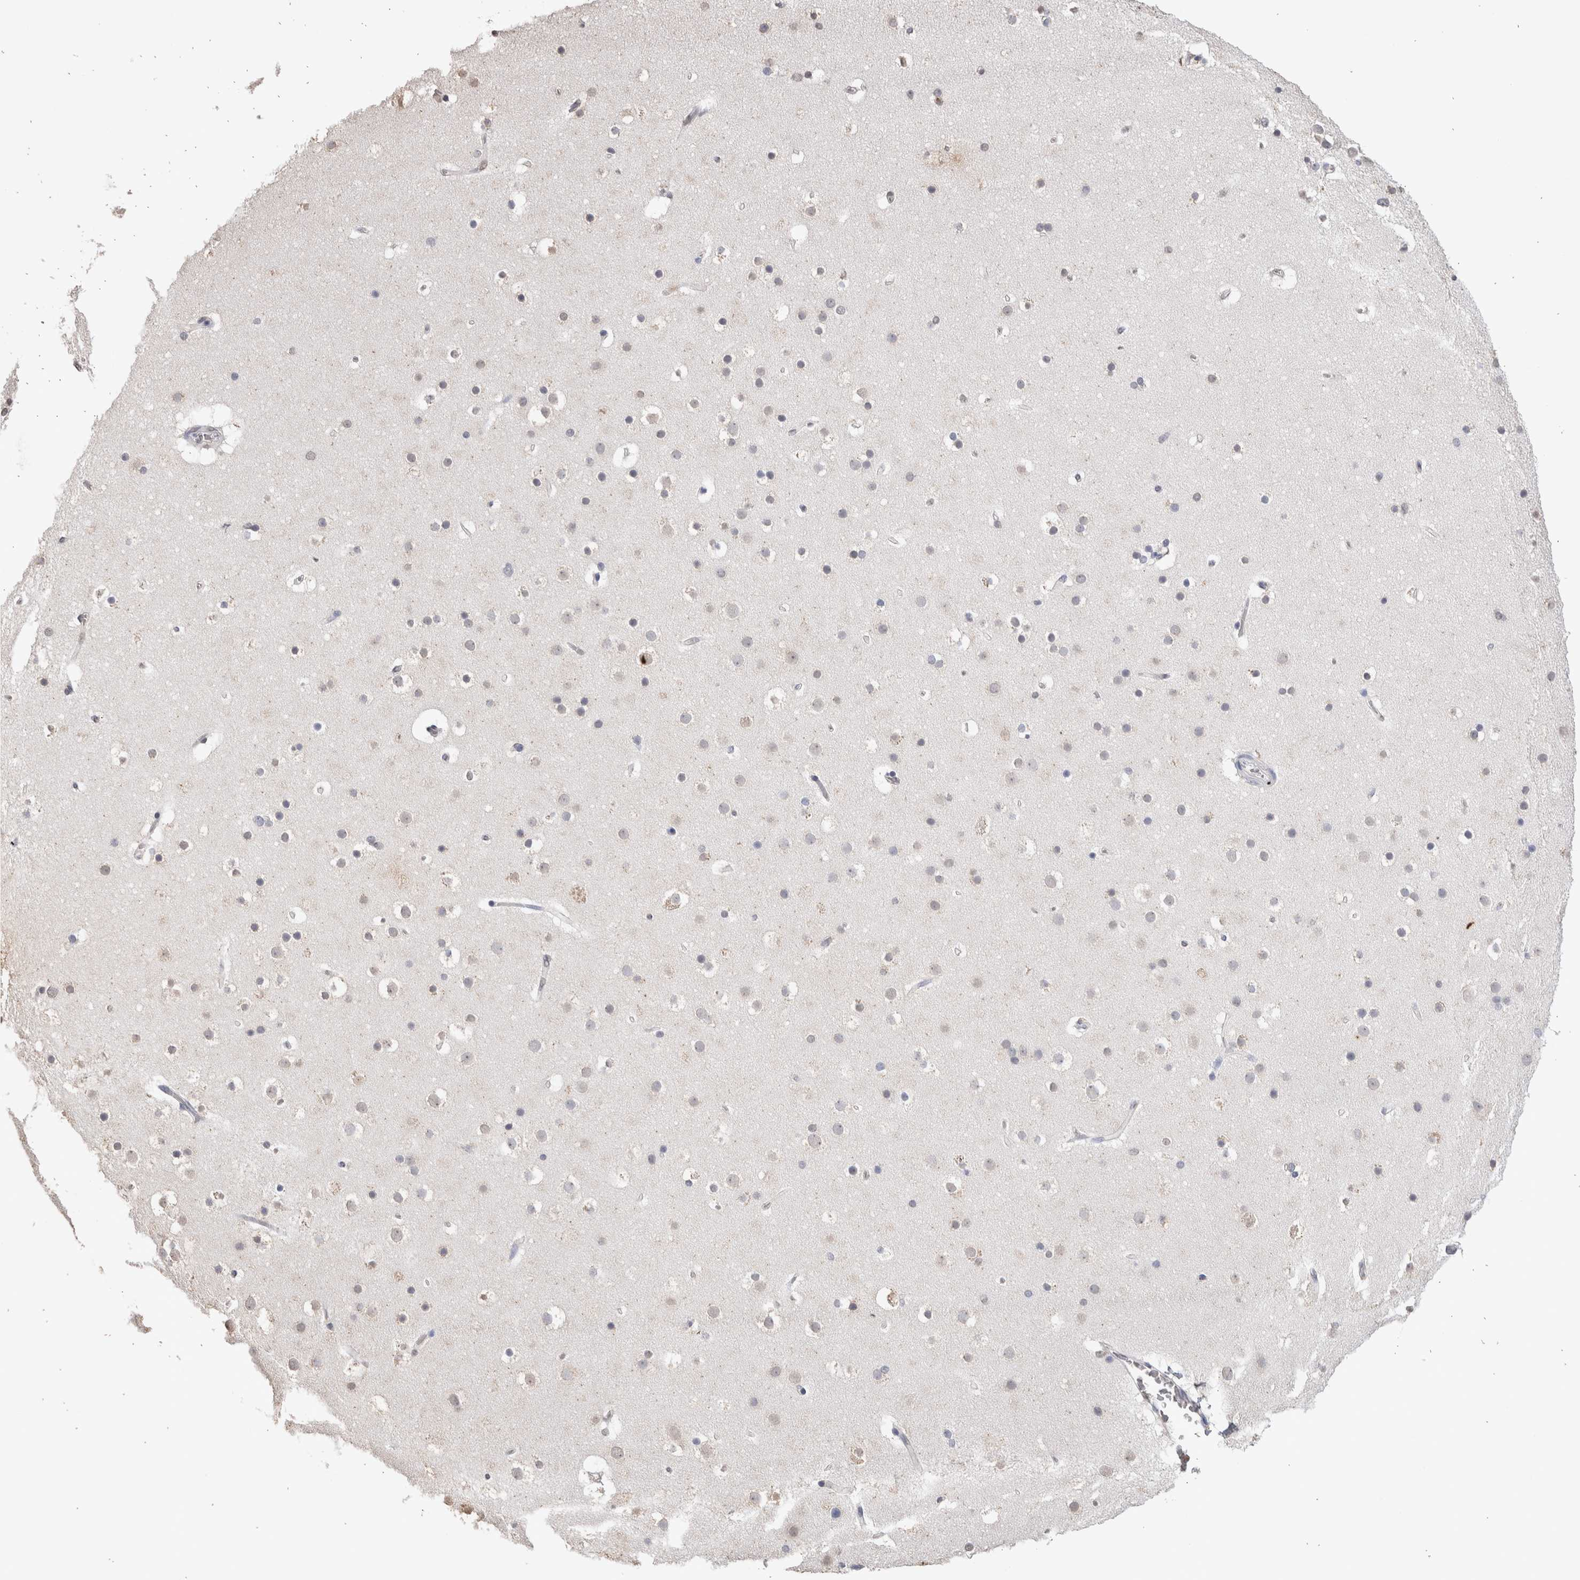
{"staining": {"intensity": "weak", "quantity": "25%-75%", "location": "nuclear"}, "tissue": "cerebral cortex", "cell_type": "Endothelial cells", "image_type": "normal", "snomed": [{"axis": "morphology", "description": "Normal tissue, NOS"}, {"axis": "topography", "description": "Cerebral cortex"}], "caption": "Weak nuclear expression is identified in approximately 25%-75% of endothelial cells in unremarkable cerebral cortex. Immunohistochemistry (ihc) stains the protein in brown and the nuclei are stained blue.", "gene": "LGALS2", "patient": {"sex": "male", "age": 57}}